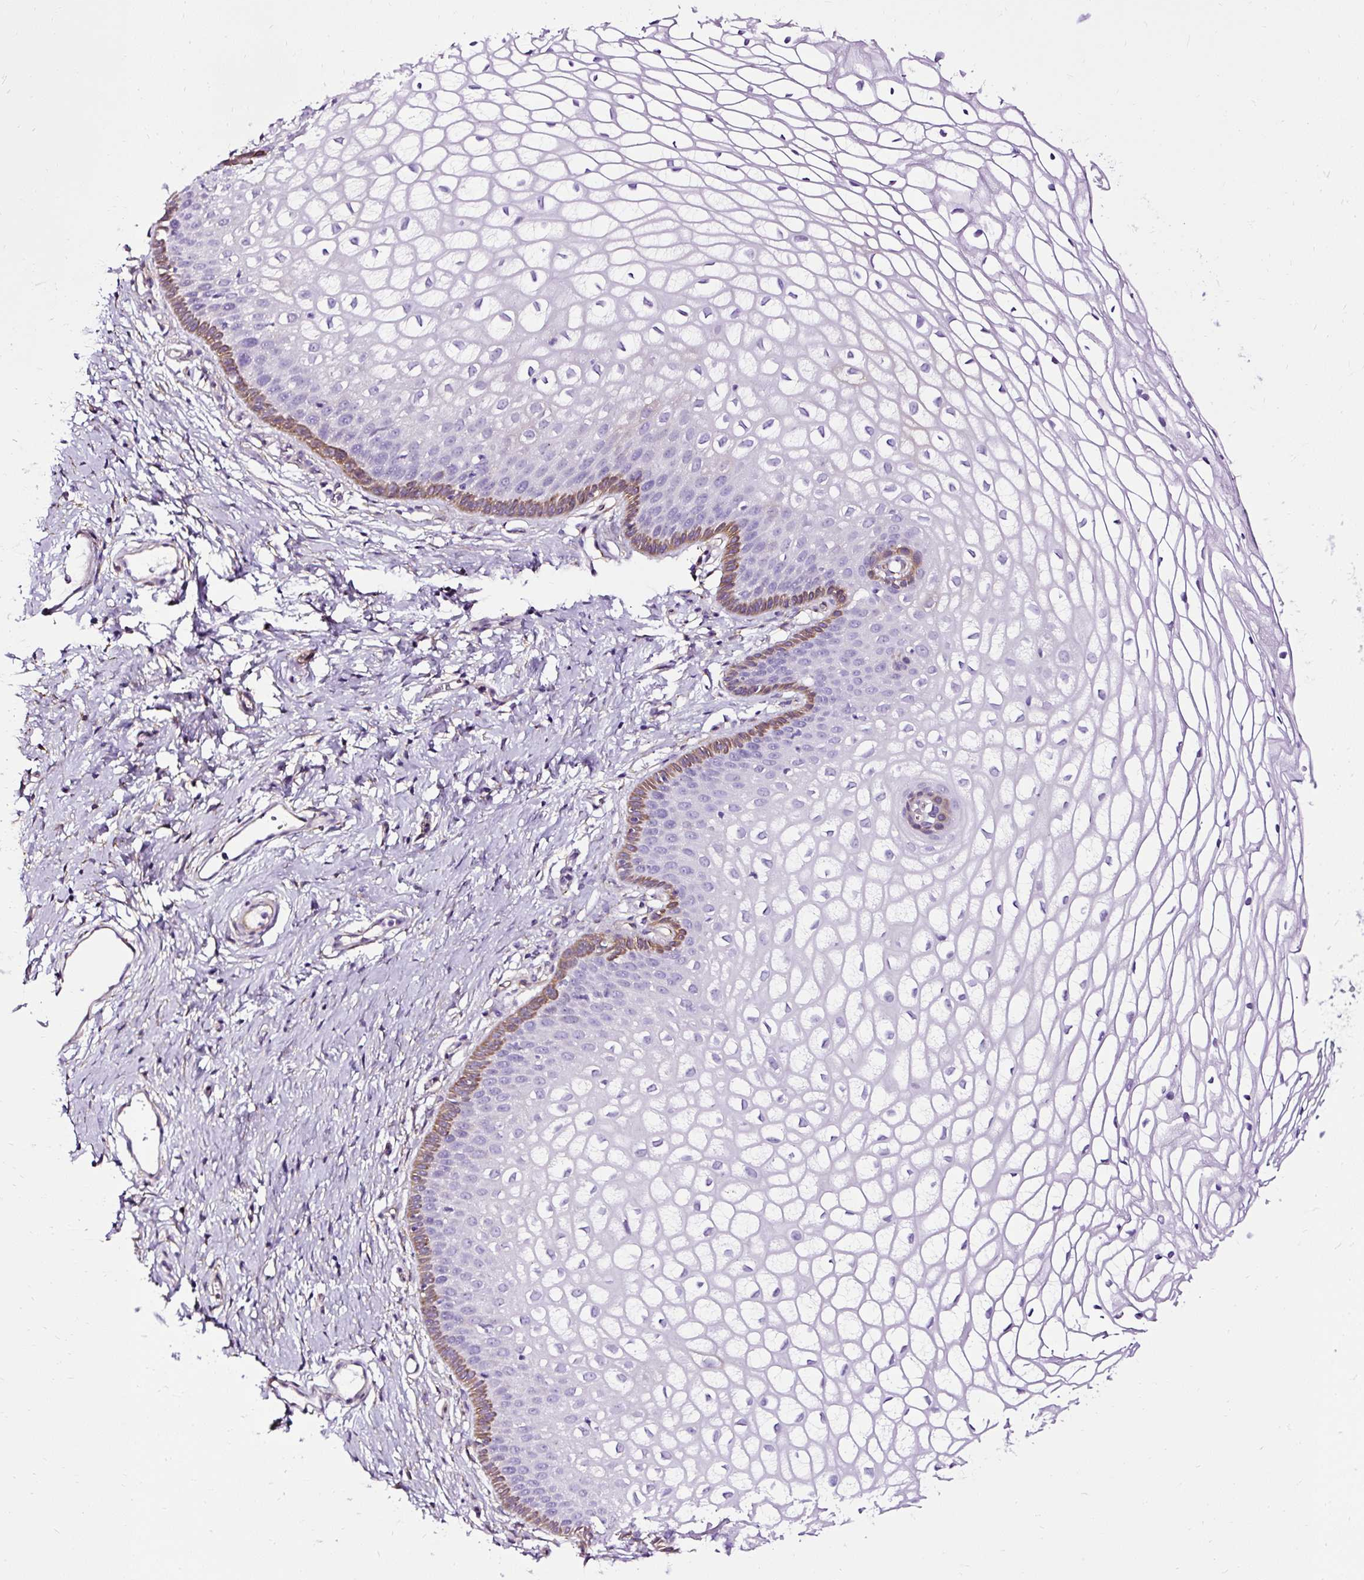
{"staining": {"intensity": "negative", "quantity": "none", "location": "none"}, "tissue": "cervix", "cell_type": "Glandular cells", "image_type": "normal", "snomed": [{"axis": "morphology", "description": "Normal tissue, NOS"}, {"axis": "topography", "description": "Cervix"}], "caption": "High magnification brightfield microscopy of benign cervix stained with DAB (brown) and counterstained with hematoxylin (blue): glandular cells show no significant positivity.", "gene": "SLC7A8", "patient": {"sex": "female", "age": 36}}